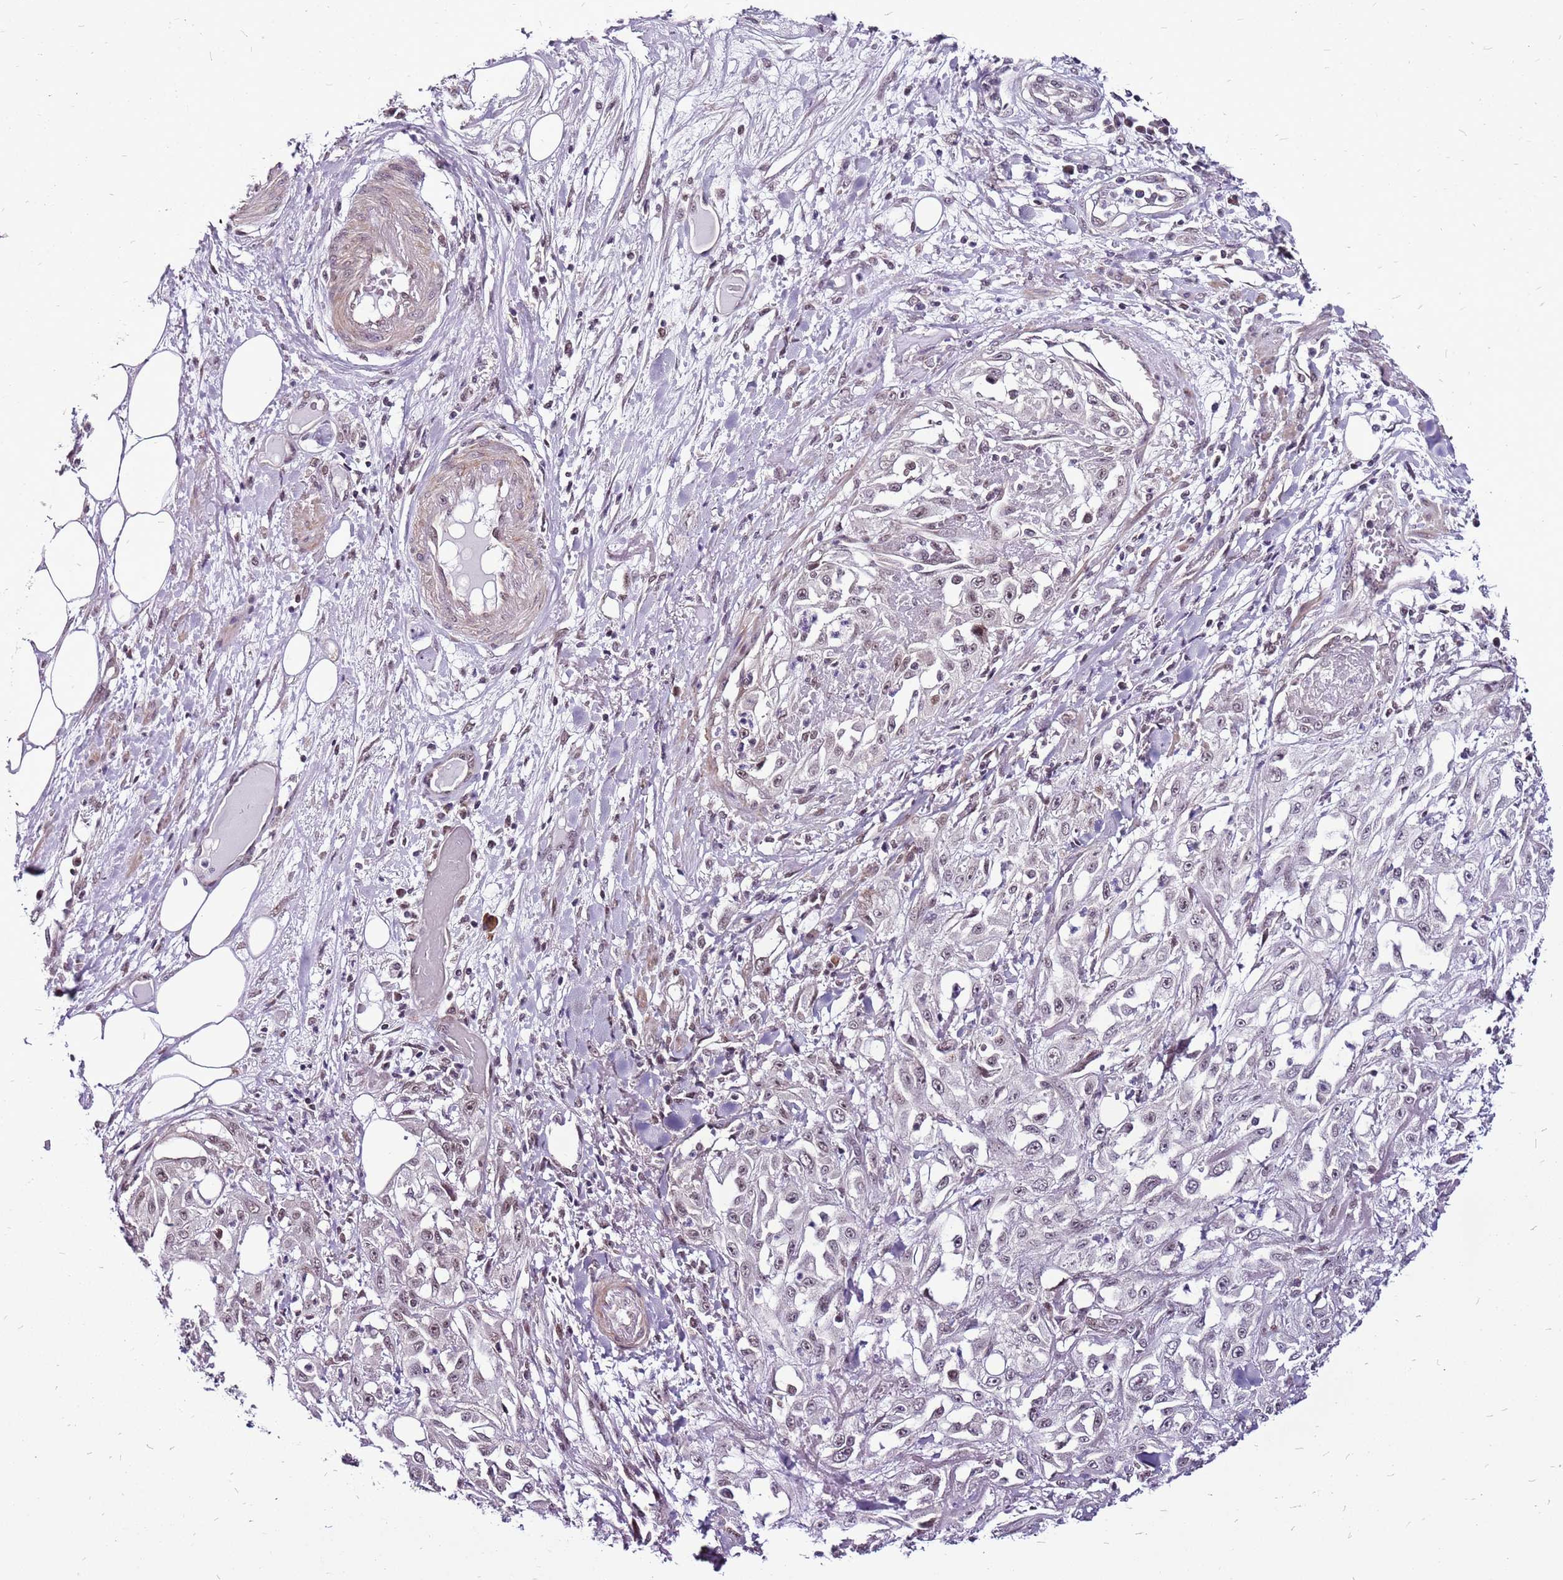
{"staining": {"intensity": "weak", "quantity": "<25%", "location": "nuclear"}, "tissue": "skin cancer", "cell_type": "Tumor cells", "image_type": "cancer", "snomed": [{"axis": "morphology", "description": "Squamous cell carcinoma, NOS"}, {"axis": "morphology", "description": "Squamous cell carcinoma, metastatic, NOS"}, {"axis": "topography", "description": "Skin"}, {"axis": "topography", "description": "Lymph node"}], "caption": "This is an immunohistochemistry (IHC) histopathology image of skin cancer. There is no staining in tumor cells.", "gene": "CCDC166", "patient": {"sex": "male", "age": 75}}